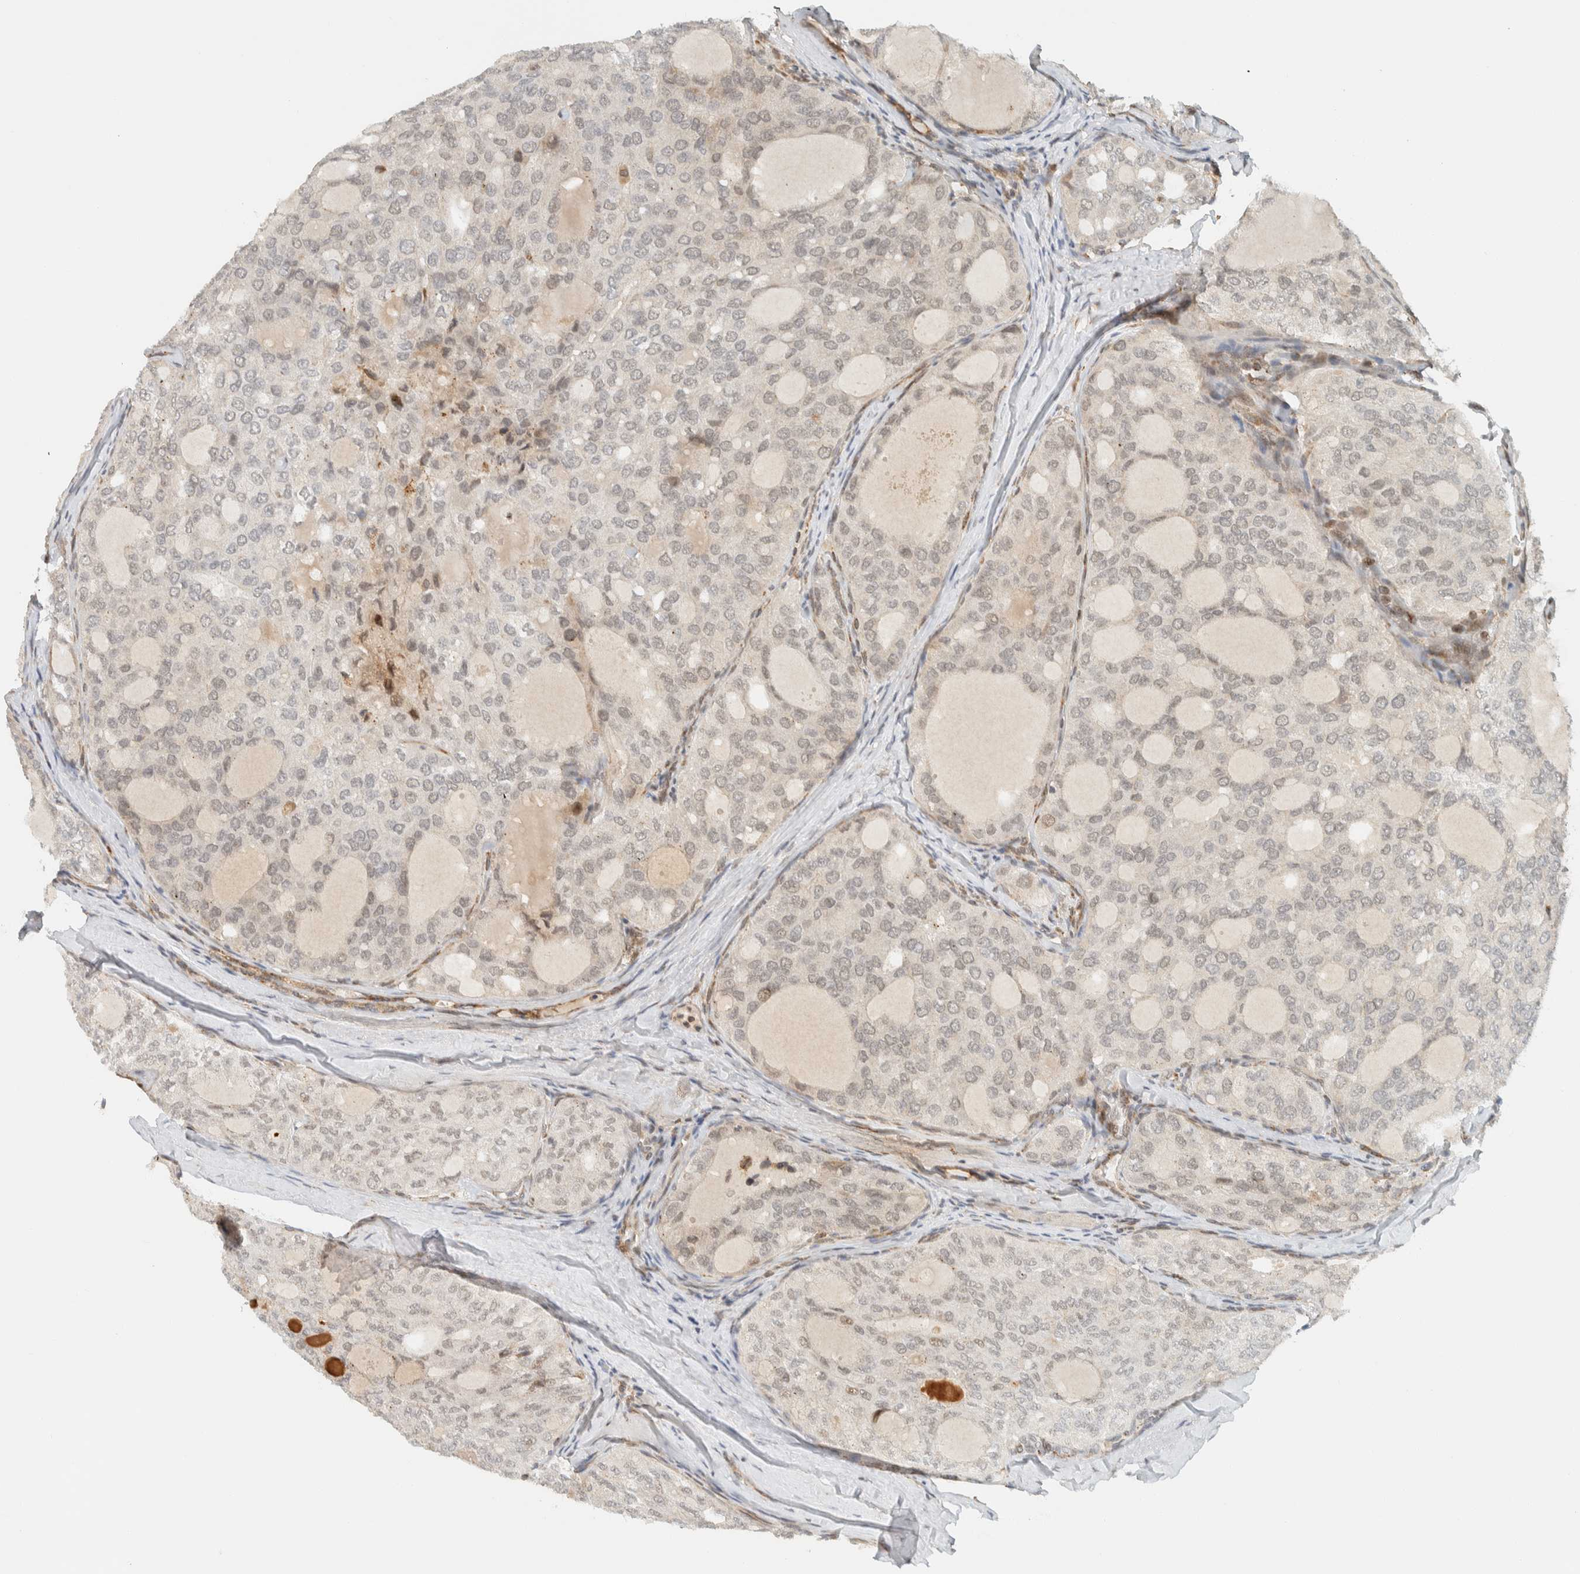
{"staining": {"intensity": "negative", "quantity": "none", "location": "none"}, "tissue": "thyroid cancer", "cell_type": "Tumor cells", "image_type": "cancer", "snomed": [{"axis": "morphology", "description": "Follicular adenoma carcinoma, NOS"}, {"axis": "topography", "description": "Thyroid gland"}], "caption": "Histopathology image shows no significant protein expression in tumor cells of thyroid cancer. (DAB (3,3'-diaminobenzidine) immunohistochemistry (IHC) with hematoxylin counter stain).", "gene": "ITPRID1", "patient": {"sex": "male", "age": 75}}